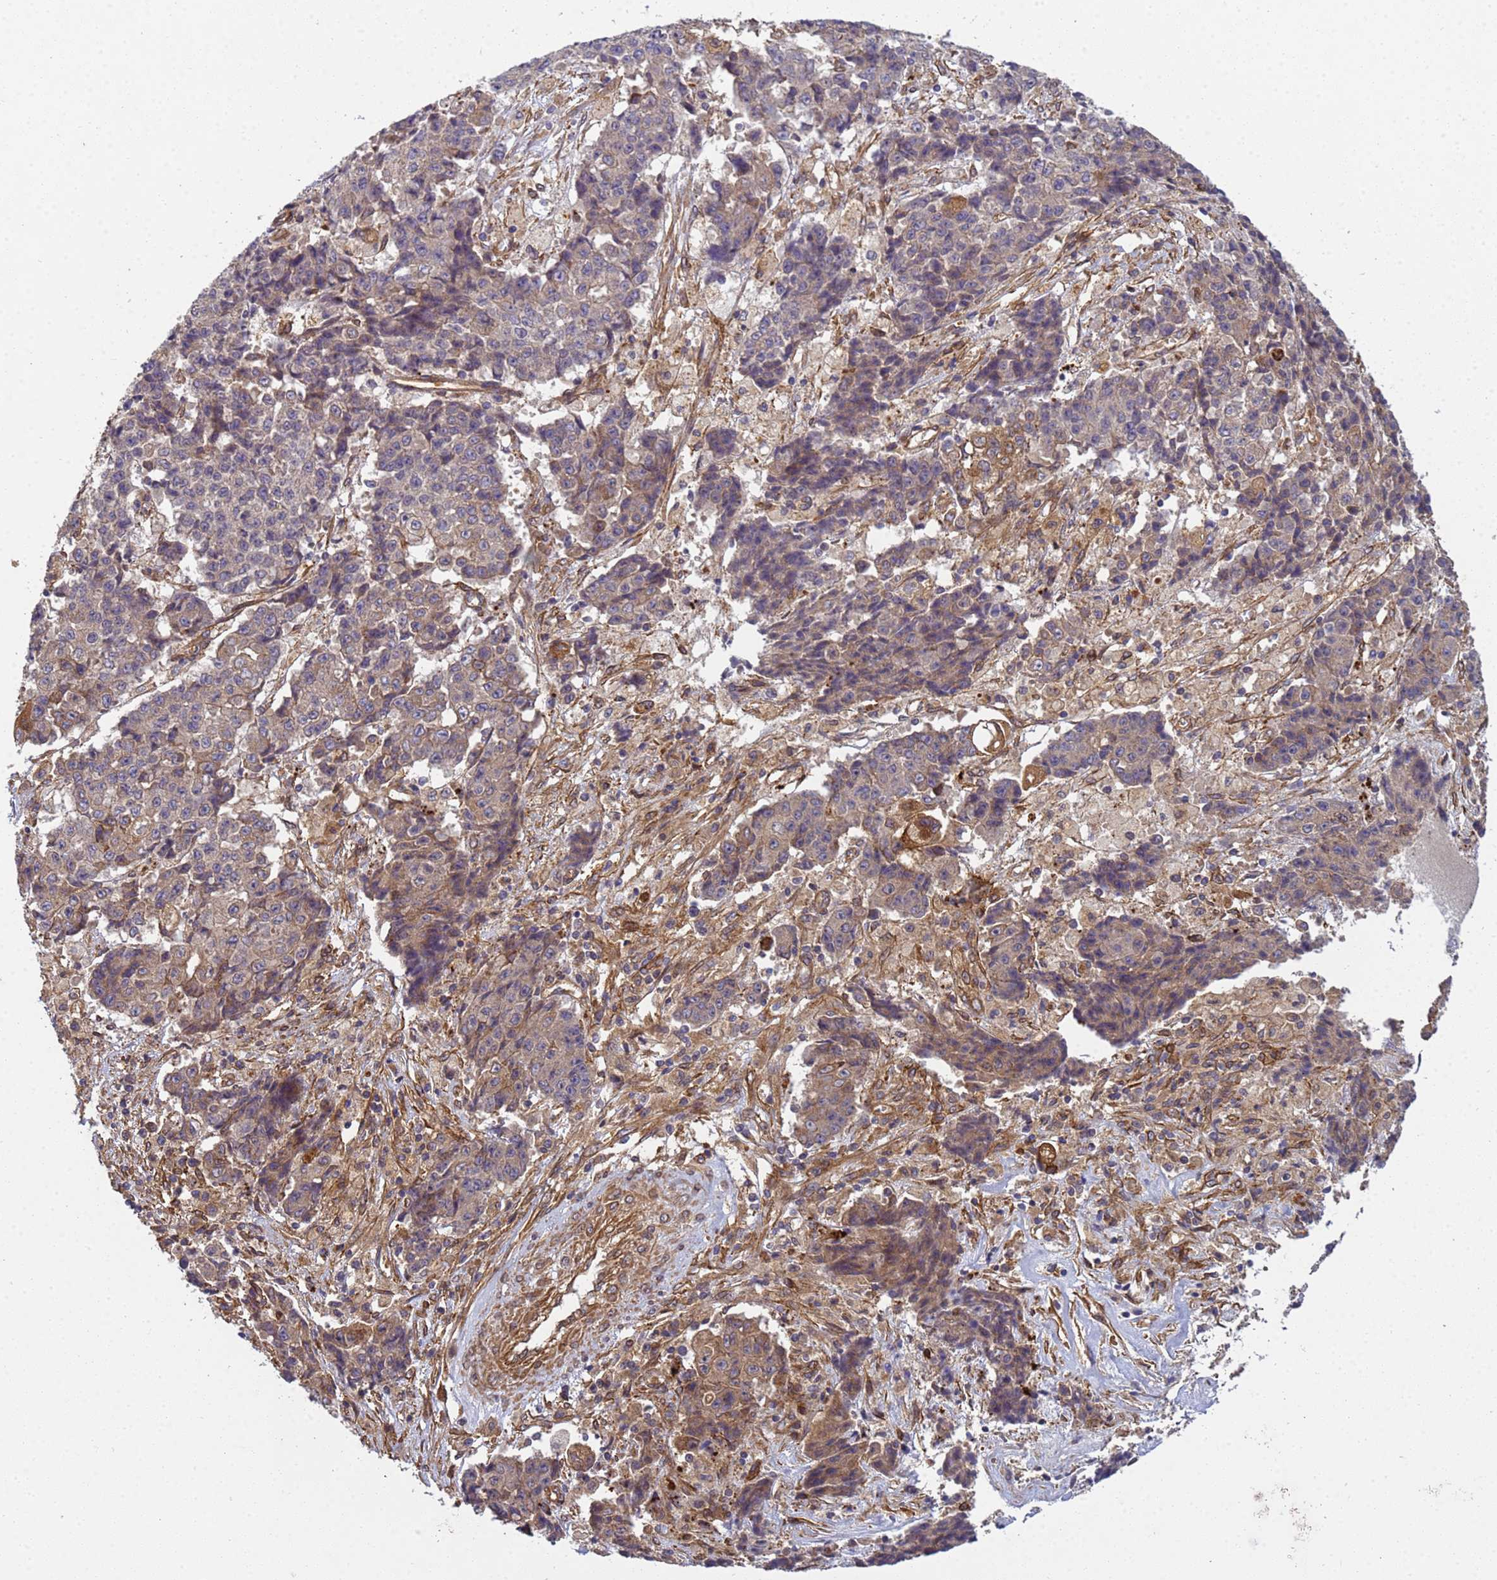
{"staining": {"intensity": "weak", "quantity": "25%-75%", "location": "cytoplasmic/membranous"}, "tissue": "ovarian cancer", "cell_type": "Tumor cells", "image_type": "cancer", "snomed": [{"axis": "morphology", "description": "Carcinoma, endometroid"}, {"axis": "topography", "description": "Ovary"}], "caption": "Human ovarian cancer stained with a protein marker displays weak staining in tumor cells.", "gene": "C8orf34", "patient": {"sex": "female", "age": 42}}